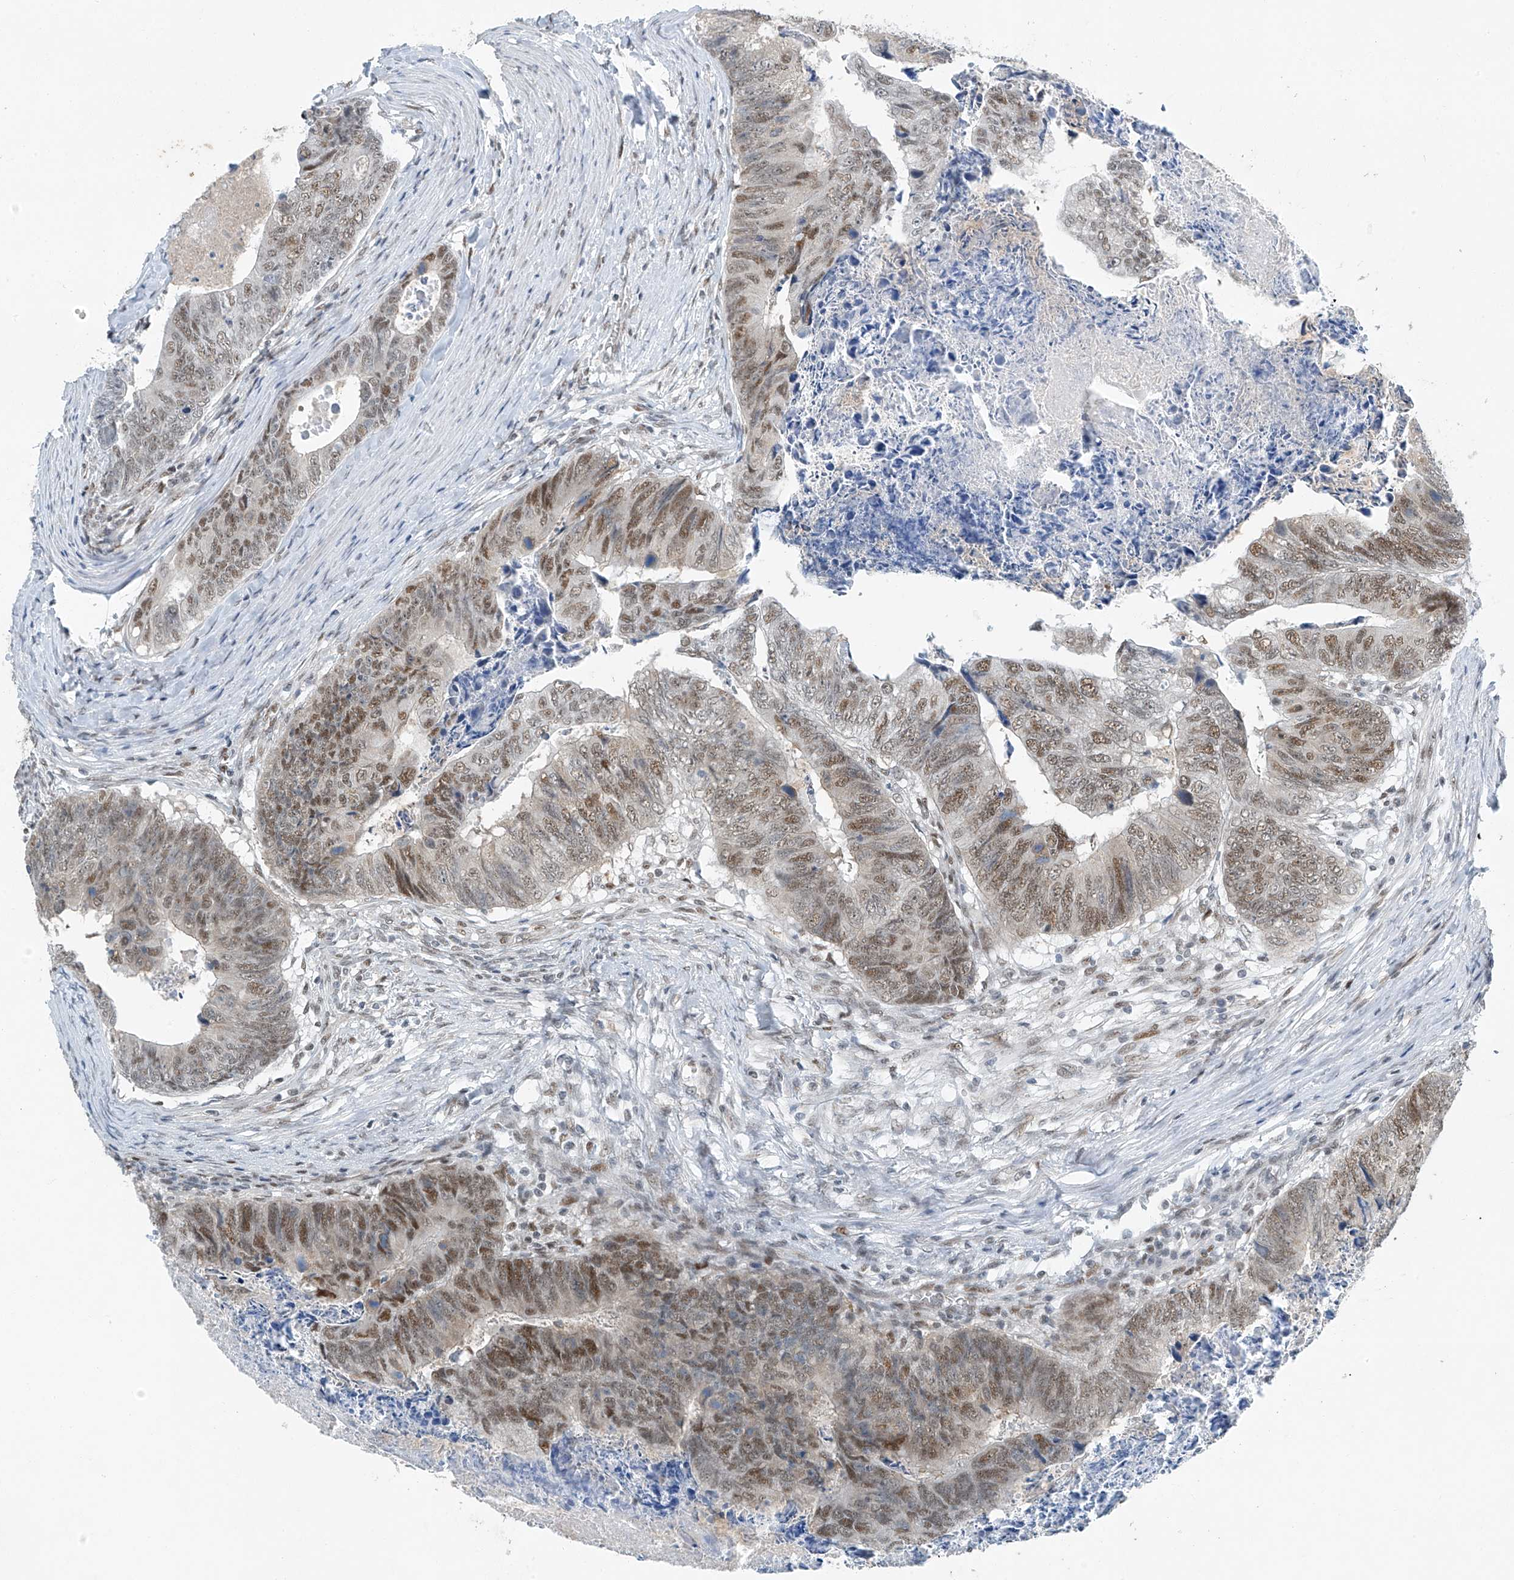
{"staining": {"intensity": "moderate", "quantity": ">75%", "location": "nuclear"}, "tissue": "colorectal cancer", "cell_type": "Tumor cells", "image_type": "cancer", "snomed": [{"axis": "morphology", "description": "Adenocarcinoma, NOS"}, {"axis": "topography", "description": "Colon"}], "caption": "This photomicrograph reveals IHC staining of colorectal cancer (adenocarcinoma), with medium moderate nuclear expression in about >75% of tumor cells.", "gene": "TAF8", "patient": {"sex": "female", "age": 67}}